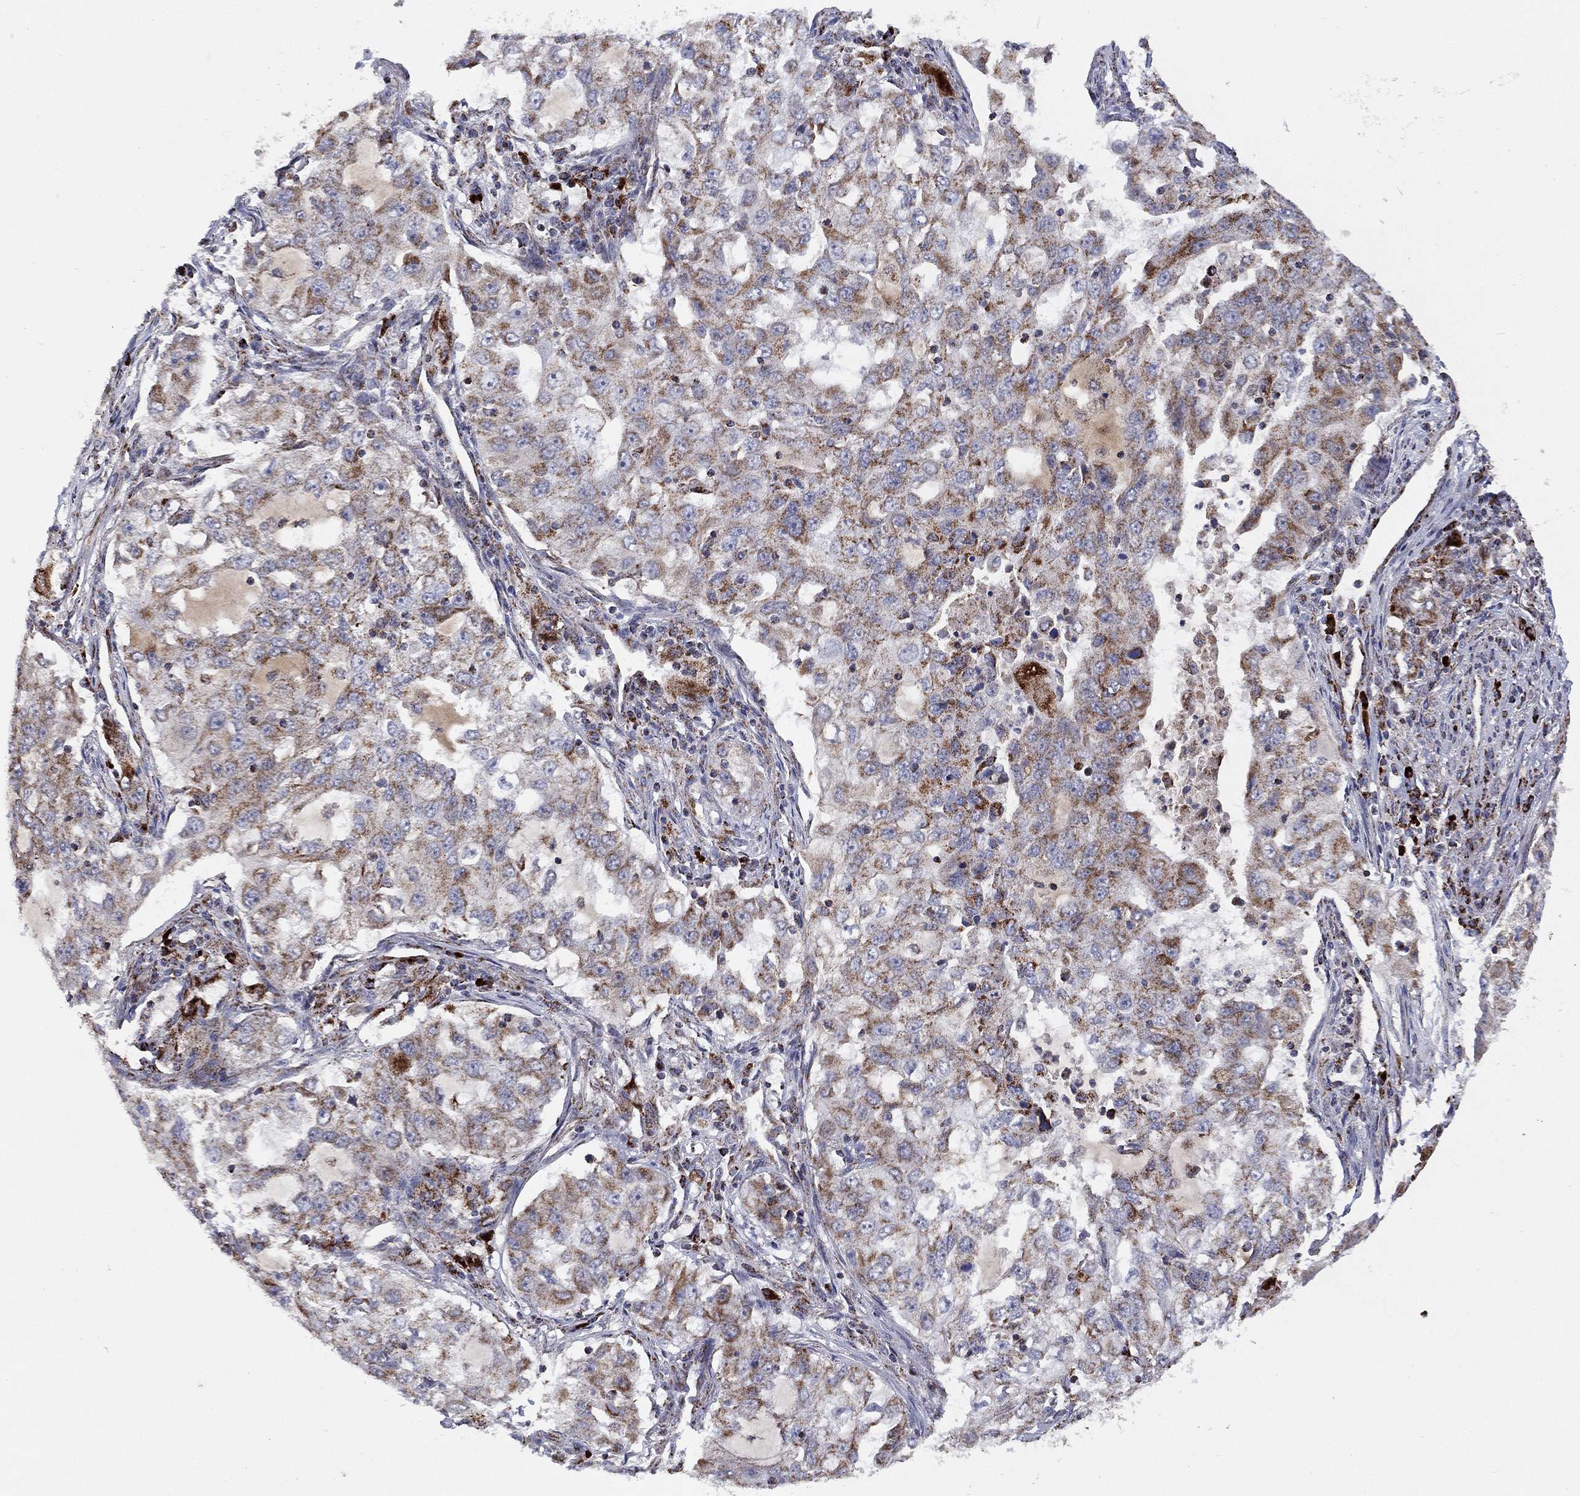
{"staining": {"intensity": "moderate", "quantity": ">75%", "location": "cytoplasmic/membranous"}, "tissue": "lung cancer", "cell_type": "Tumor cells", "image_type": "cancer", "snomed": [{"axis": "morphology", "description": "Adenocarcinoma, NOS"}, {"axis": "topography", "description": "Lung"}], "caption": "Protein expression analysis of human lung cancer reveals moderate cytoplasmic/membranous positivity in approximately >75% of tumor cells.", "gene": "PPP2R5A", "patient": {"sex": "female", "age": 61}}